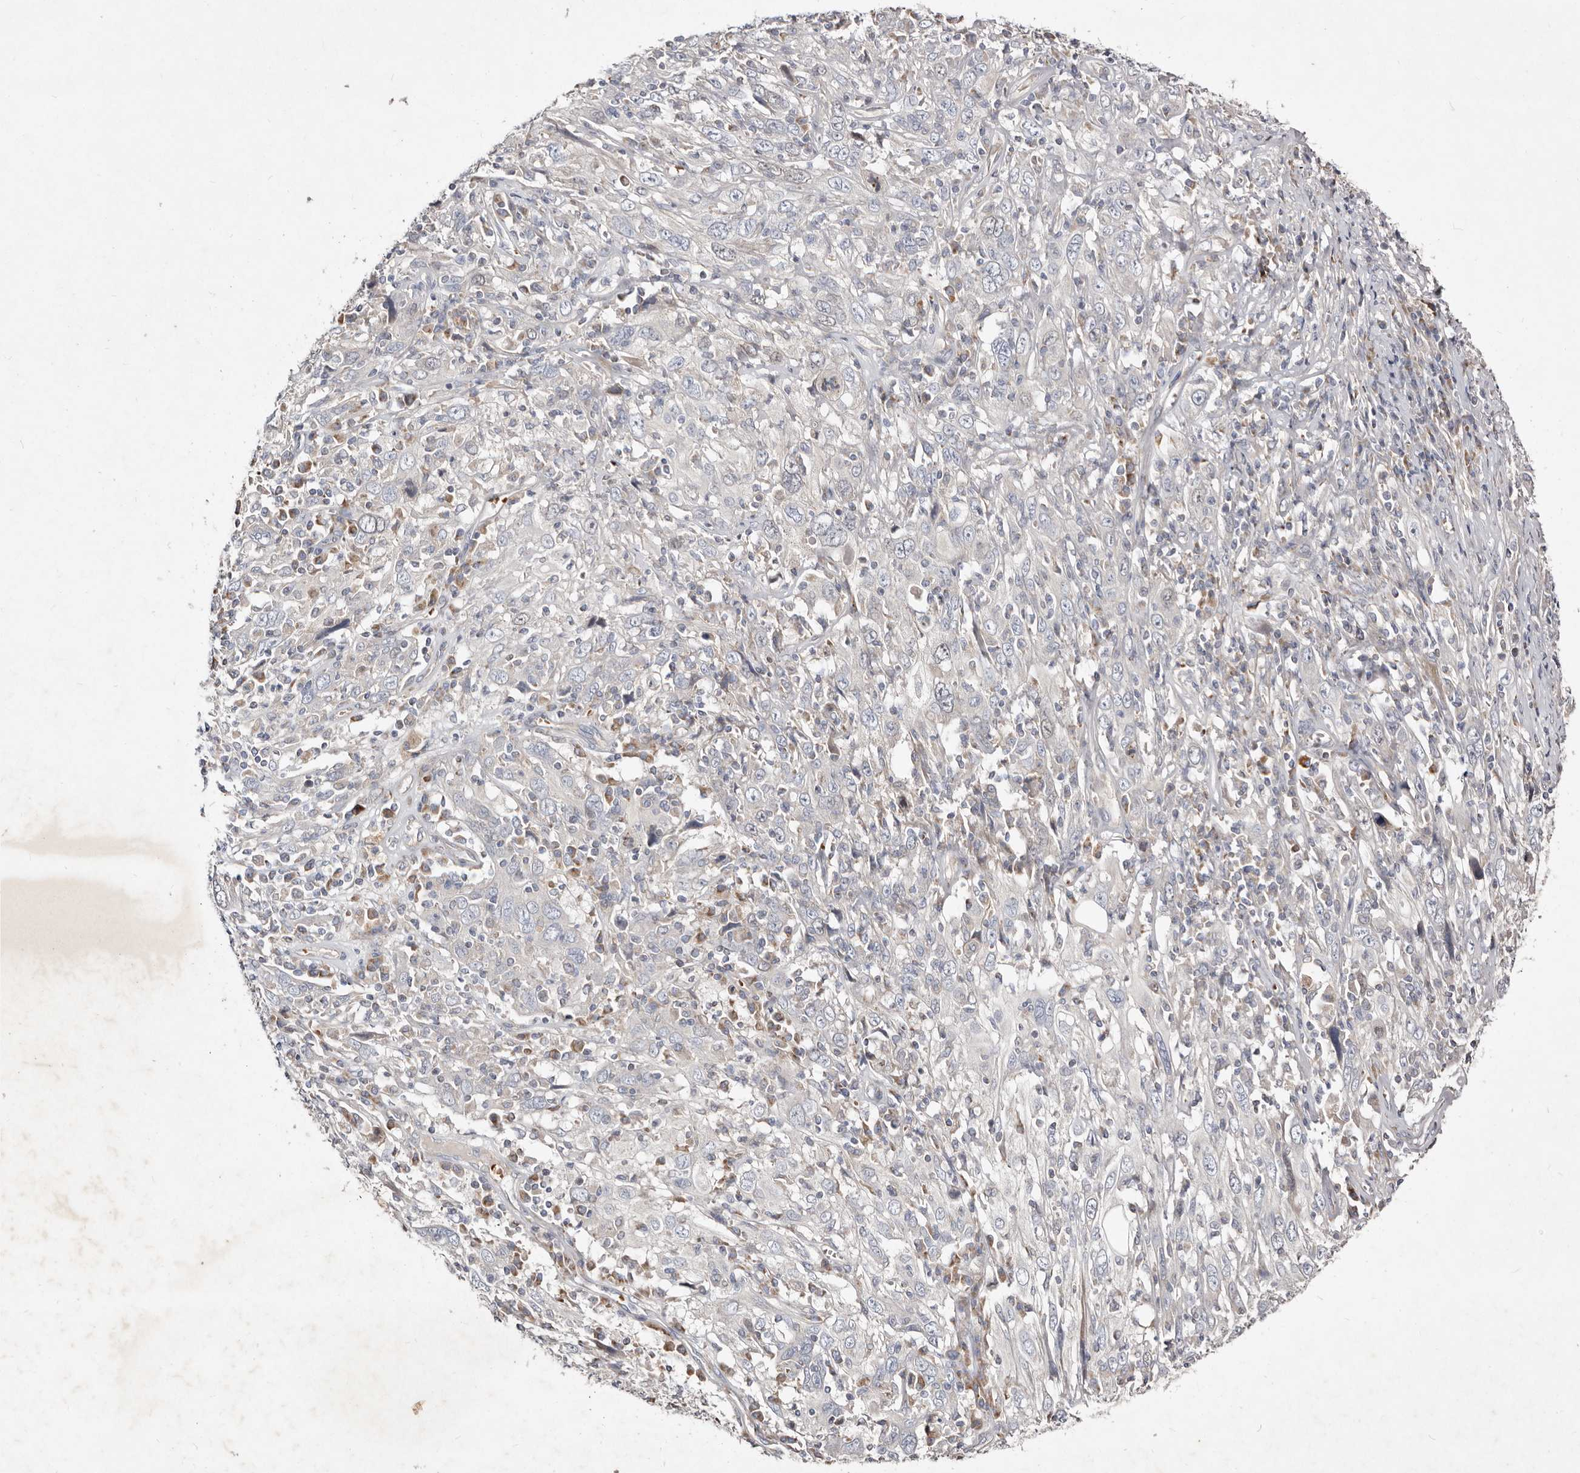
{"staining": {"intensity": "negative", "quantity": "none", "location": "none"}, "tissue": "cervical cancer", "cell_type": "Tumor cells", "image_type": "cancer", "snomed": [{"axis": "morphology", "description": "Squamous cell carcinoma, NOS"}, {"axis": "topography", "description": "Cervix"}], "caption": "The photomicrograph shows no significant staining in tumor cells of squamous cell carcinoma (cervical).", "gene": "SLC25A20", "patient": {"sex": "female", "age": 46}}